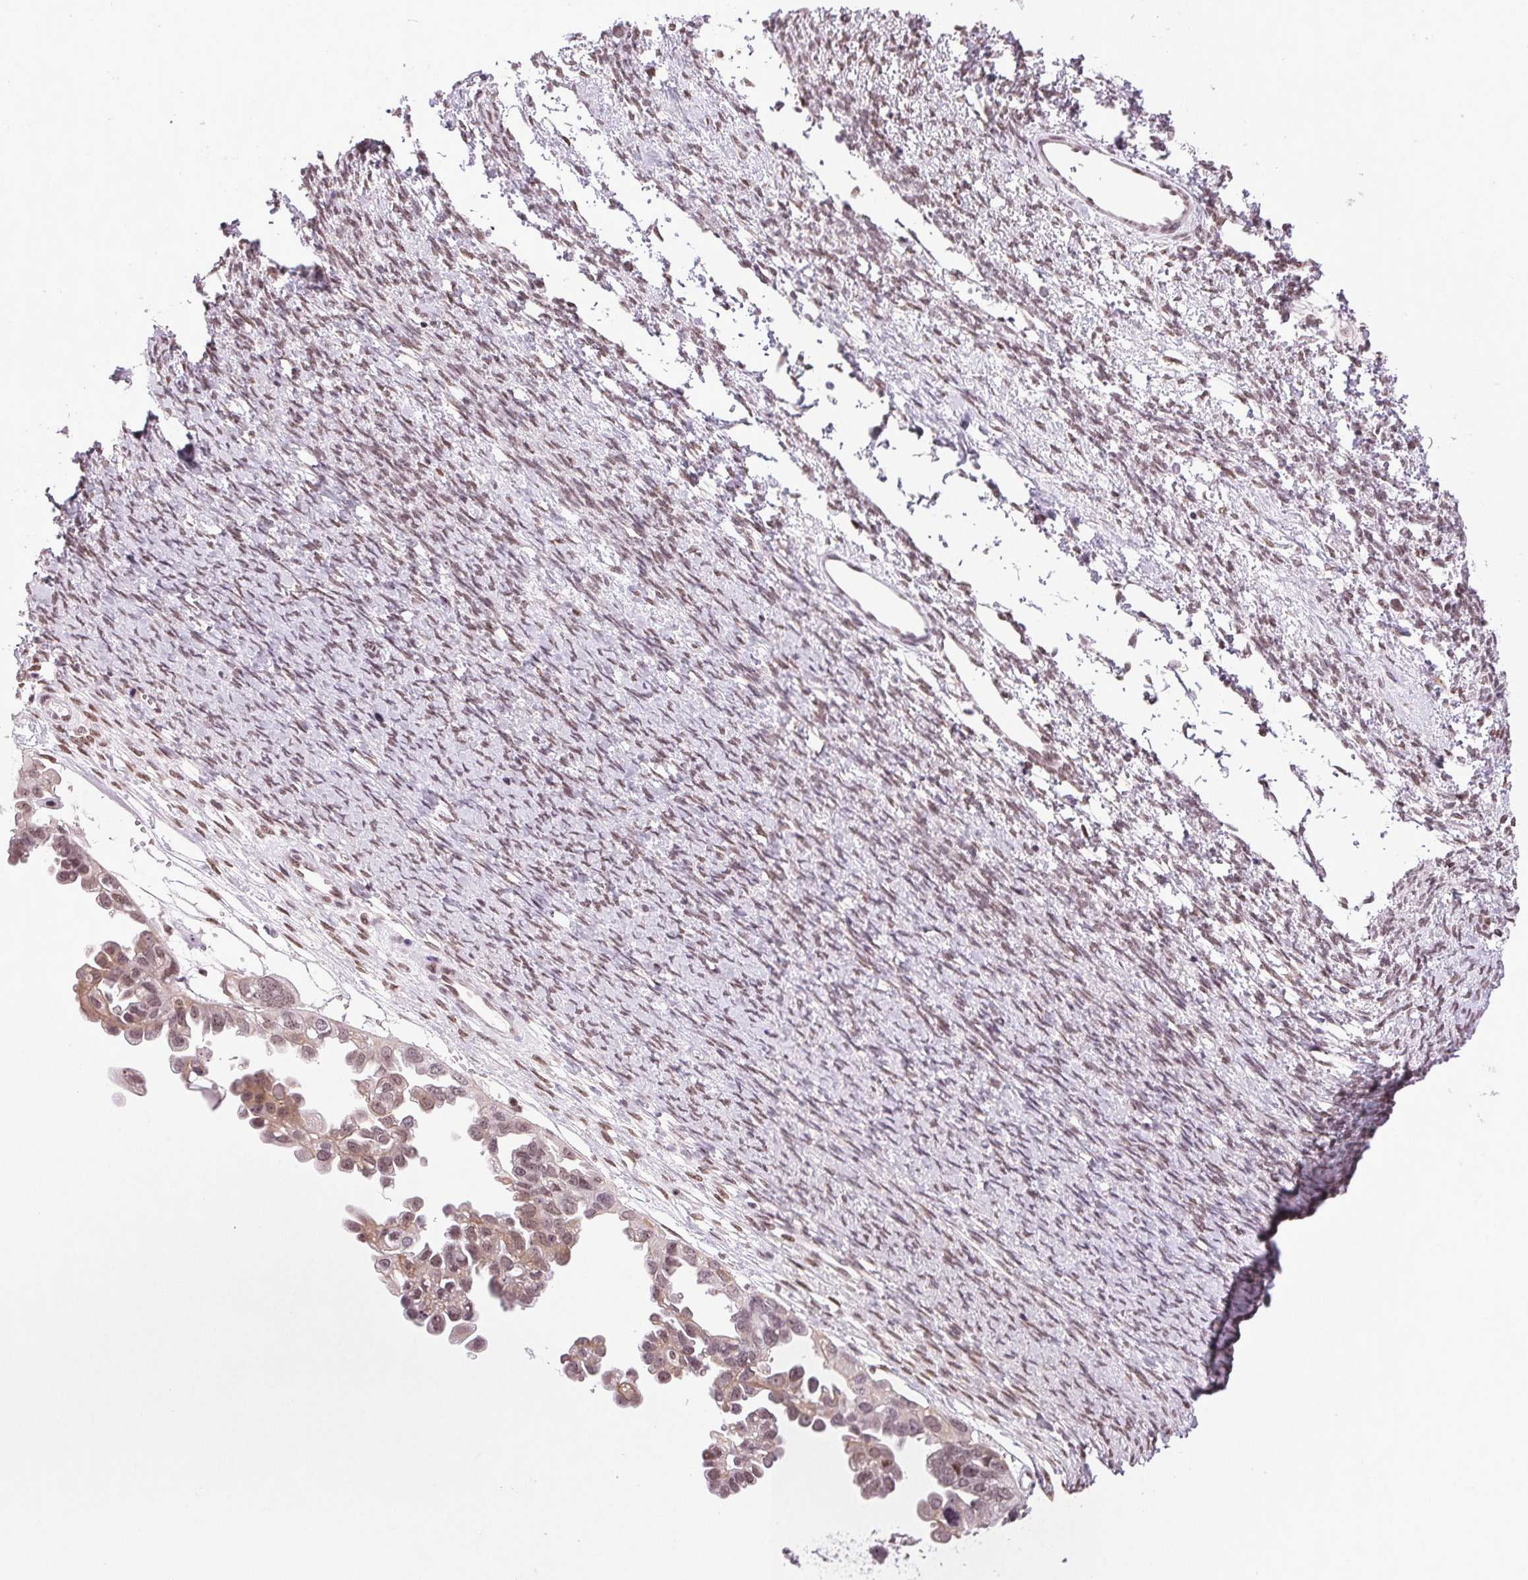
{"staining": {"intensity": "moderate", "quantity": "25%-75%", "location": "nuclear"}, "tissue": "endometrial cancer", "cell_type": "Tumor cells", "image_type": "cancer", "snomed": [{"axis": "morphology", "description": "Adenocarcinoma, NOS"}, {"axis": "topography", "description": "Endometrium"}], "caption": "This photomicrograph shows IHC staining of human adenocarcinoma (endometrial), with medium moderate nuclear positivity in about 25%-75% of tumor cells.", "gene": "XPC", "patient": {"sex": "female", "age": 58}}